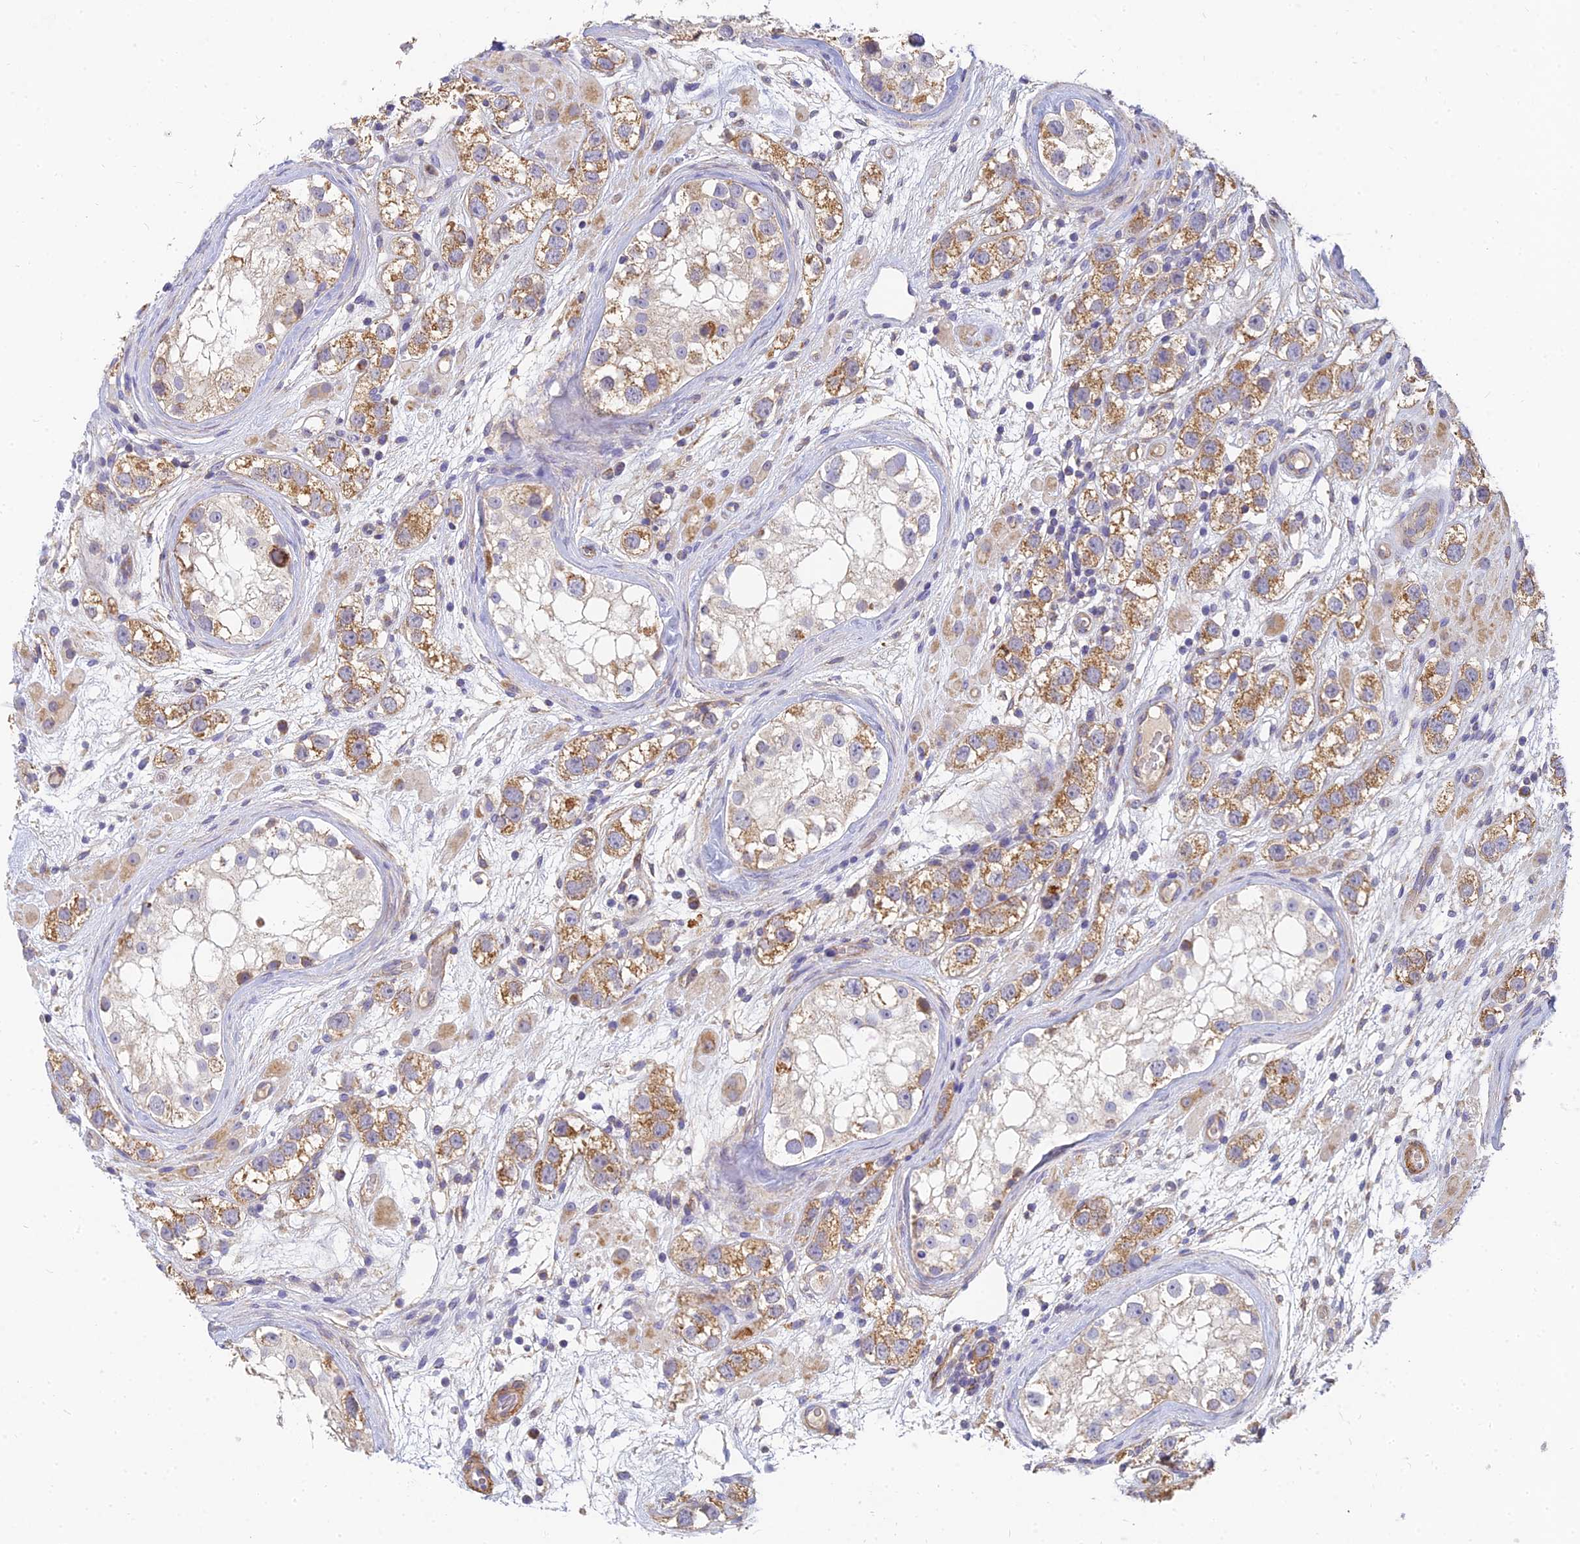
{"staining": {"intensity": "moderate", "quantity": ">75%", "location": "cytoplasmic/membranous"}, "tissue": "testis cancer", "cell_type": "Tumor cells", "image_type": "cancer", "snomed": [{"axis": "morphology", "description": "Seminoma, NOS"}, {"axis": "topography", "description": "Testis"}], "caption": "Protein analysis of seminoma (testis) tissue exhibits moderate cytoplasmic/membranous expression in about >75% of tumor cells.", "gene": "MRPL15", "patient": {"sex": "male", "age": 28}}